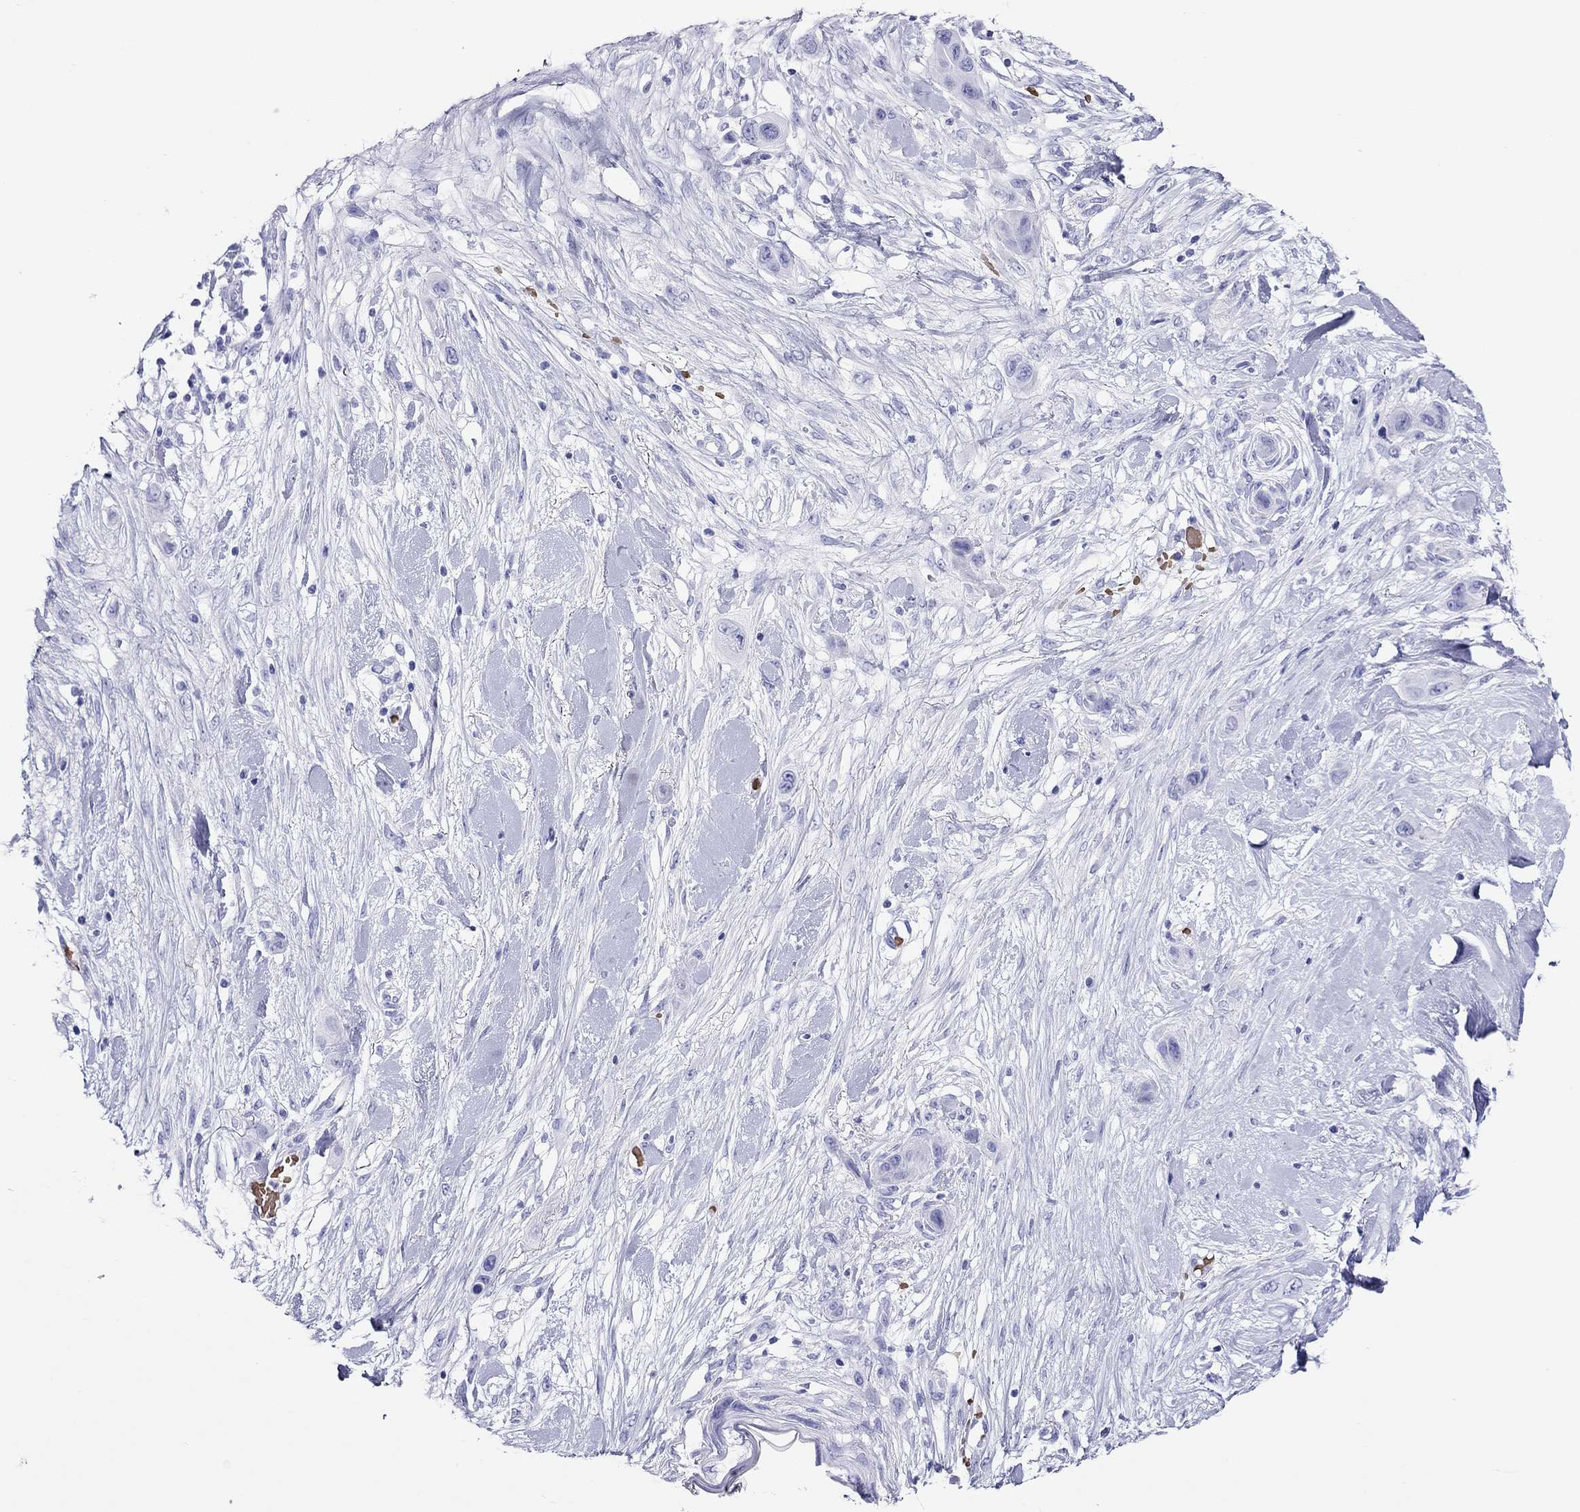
{"staining": {"intensity": "negative", "quantity": "none", "location": "none"}, "tissue": "skin cancer", "cell_type": "Tumor cells", "image_type": "cancer", "snomed": [{"axis": "morphology", "description": "Squamous cell carcinoma, NOS"}, {"axis": "topography", "description": "Skin"}], "caption": "Immunohistochemistry (IHC) of squamous cell carcinoma (skin) displays no staining in tumor cells. Brightfield microscopy of immunohistochemistry stained with DAB (3,3'-diaminobenzidine) (brown) and hematoxylin (blue), captured at high magnification.", "gene": "PTPRN", "patient": {"sex": "male", "age": 79}}